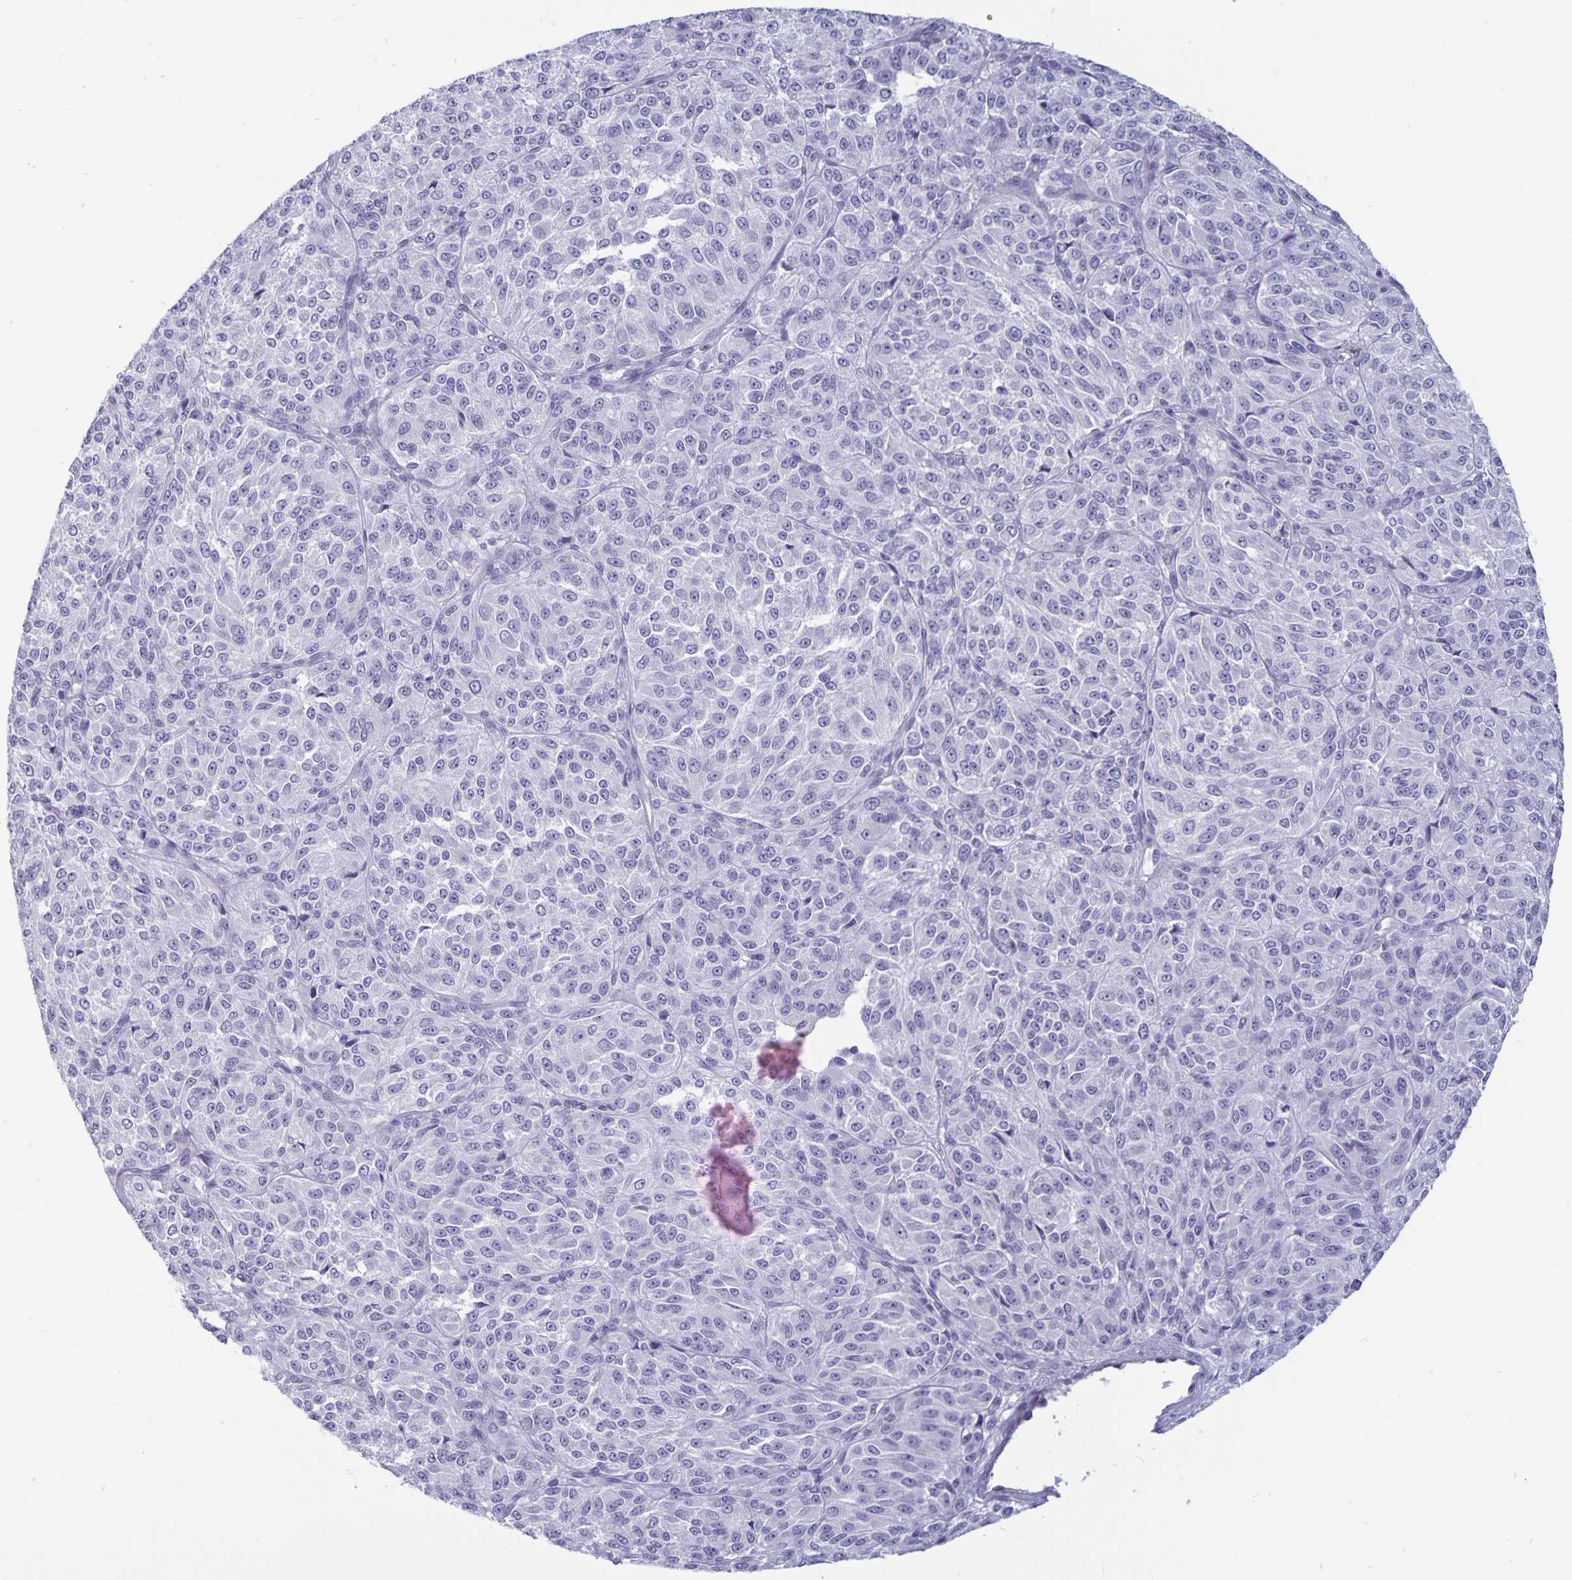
{"staining": {"intensity": "negative", "quantity": "none", "location": "none"}, "tissue": "melanoma", "cell_type": "Tumor cells", "image_type": "cancer", "snomed": [{"axis": "morphology", "description": "Malignant melanoma, Metastatic site"}, {"axis": "topography", "description": "Brain"}], "caption": "Immunohistochemistry (IHC) of malignant melanoma (metastatic site) reveals no positivity in tumor cells.", "gene": "PLCB3", "patient": {"sex": "female", "age": 56}}